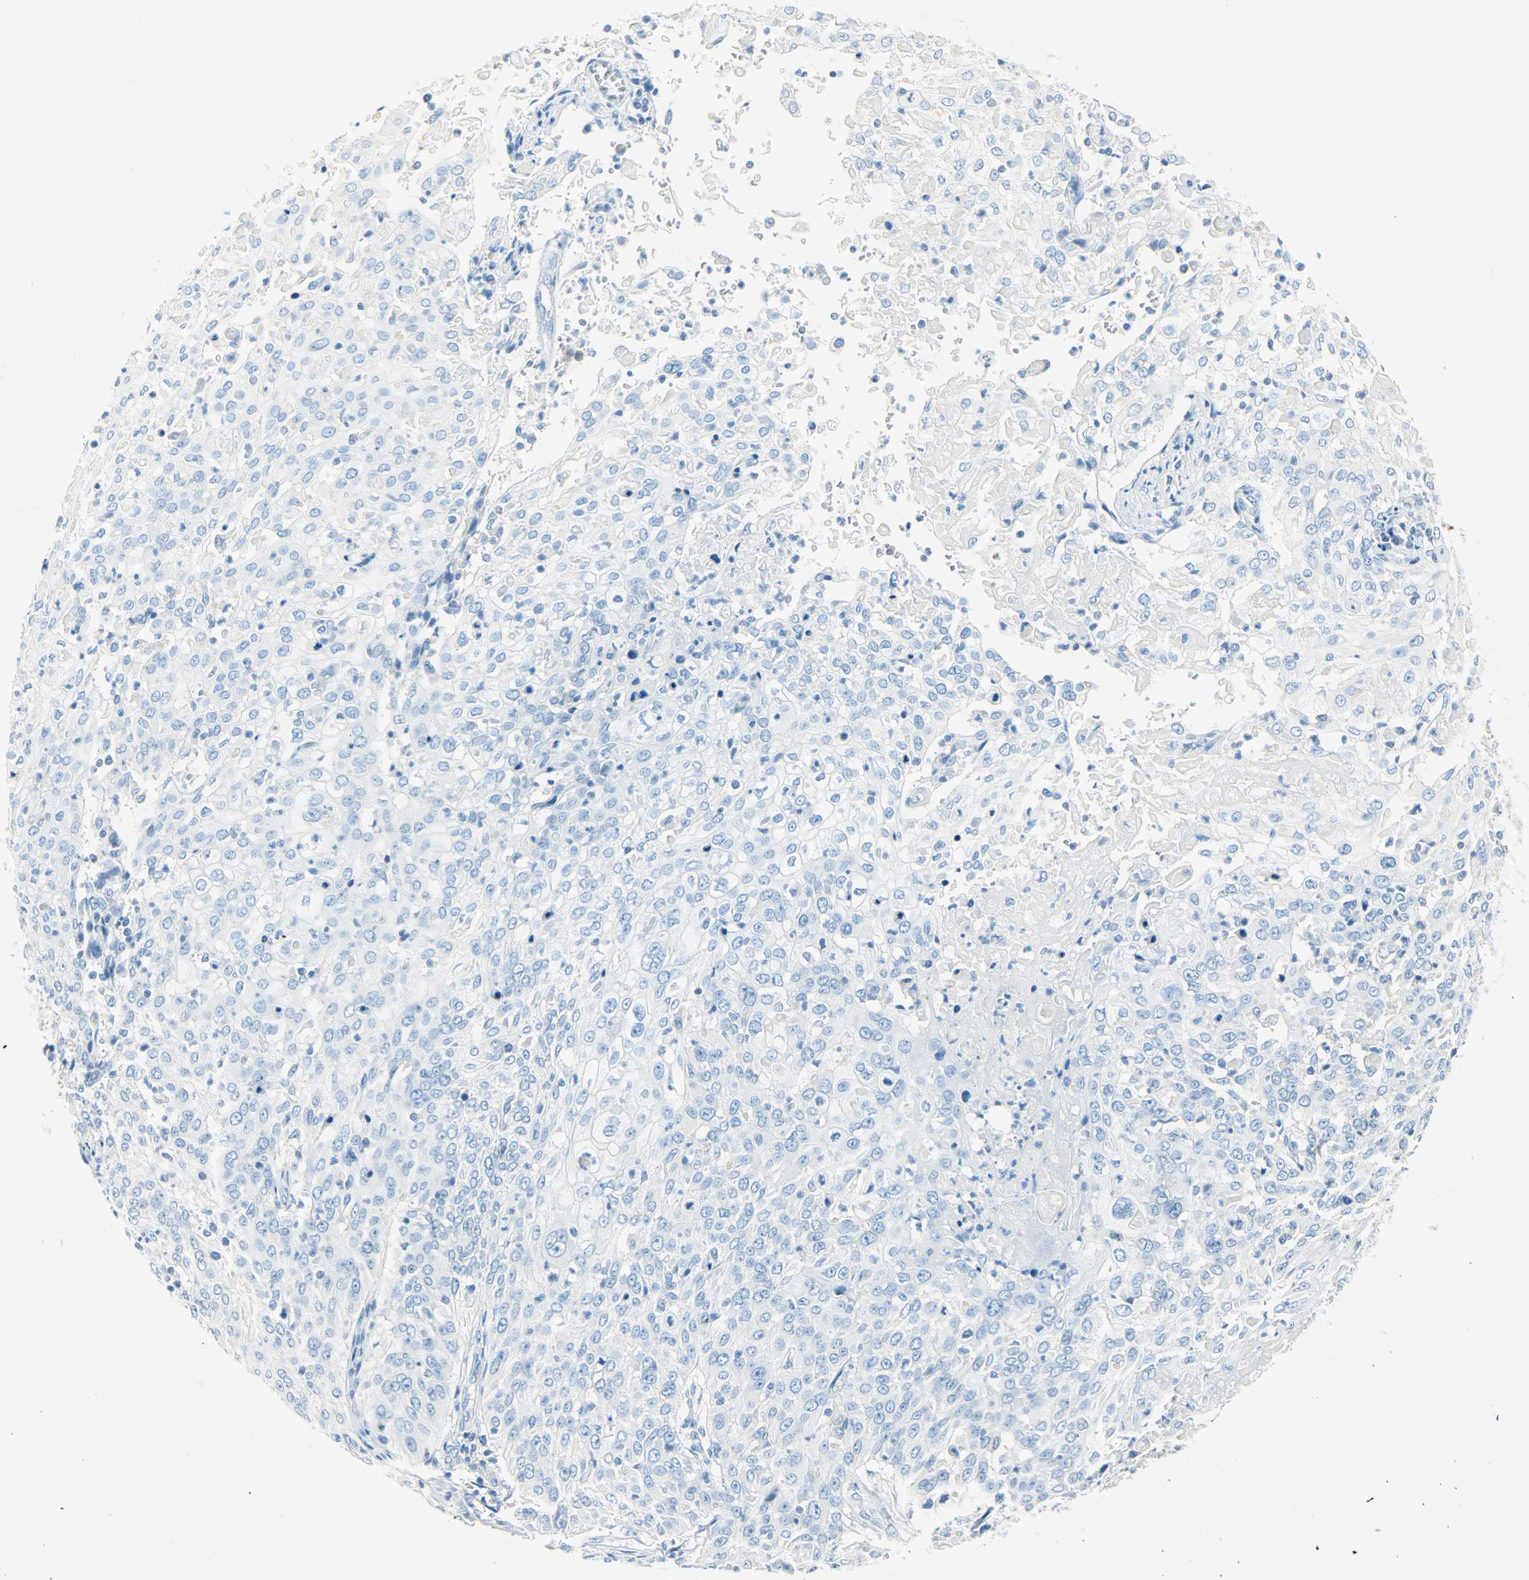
{"staining": {"intensity": "negative", "quantity": "none", "location": "none"}, "tissue": "cervical cancer", "cell_type": "Tumor cells", "image_type": "cancer", "snomed": [{"axis": "morphology", "description": "Squamous cell carcinoma, NOS"}, {"axis": "topography", "description": "Cervix"}], "caption": "The histopathology image displays no staining of tumor cells in cervical cancer.", "gene": "PROM1", "patient": {"sex": "female", "age": 39}}